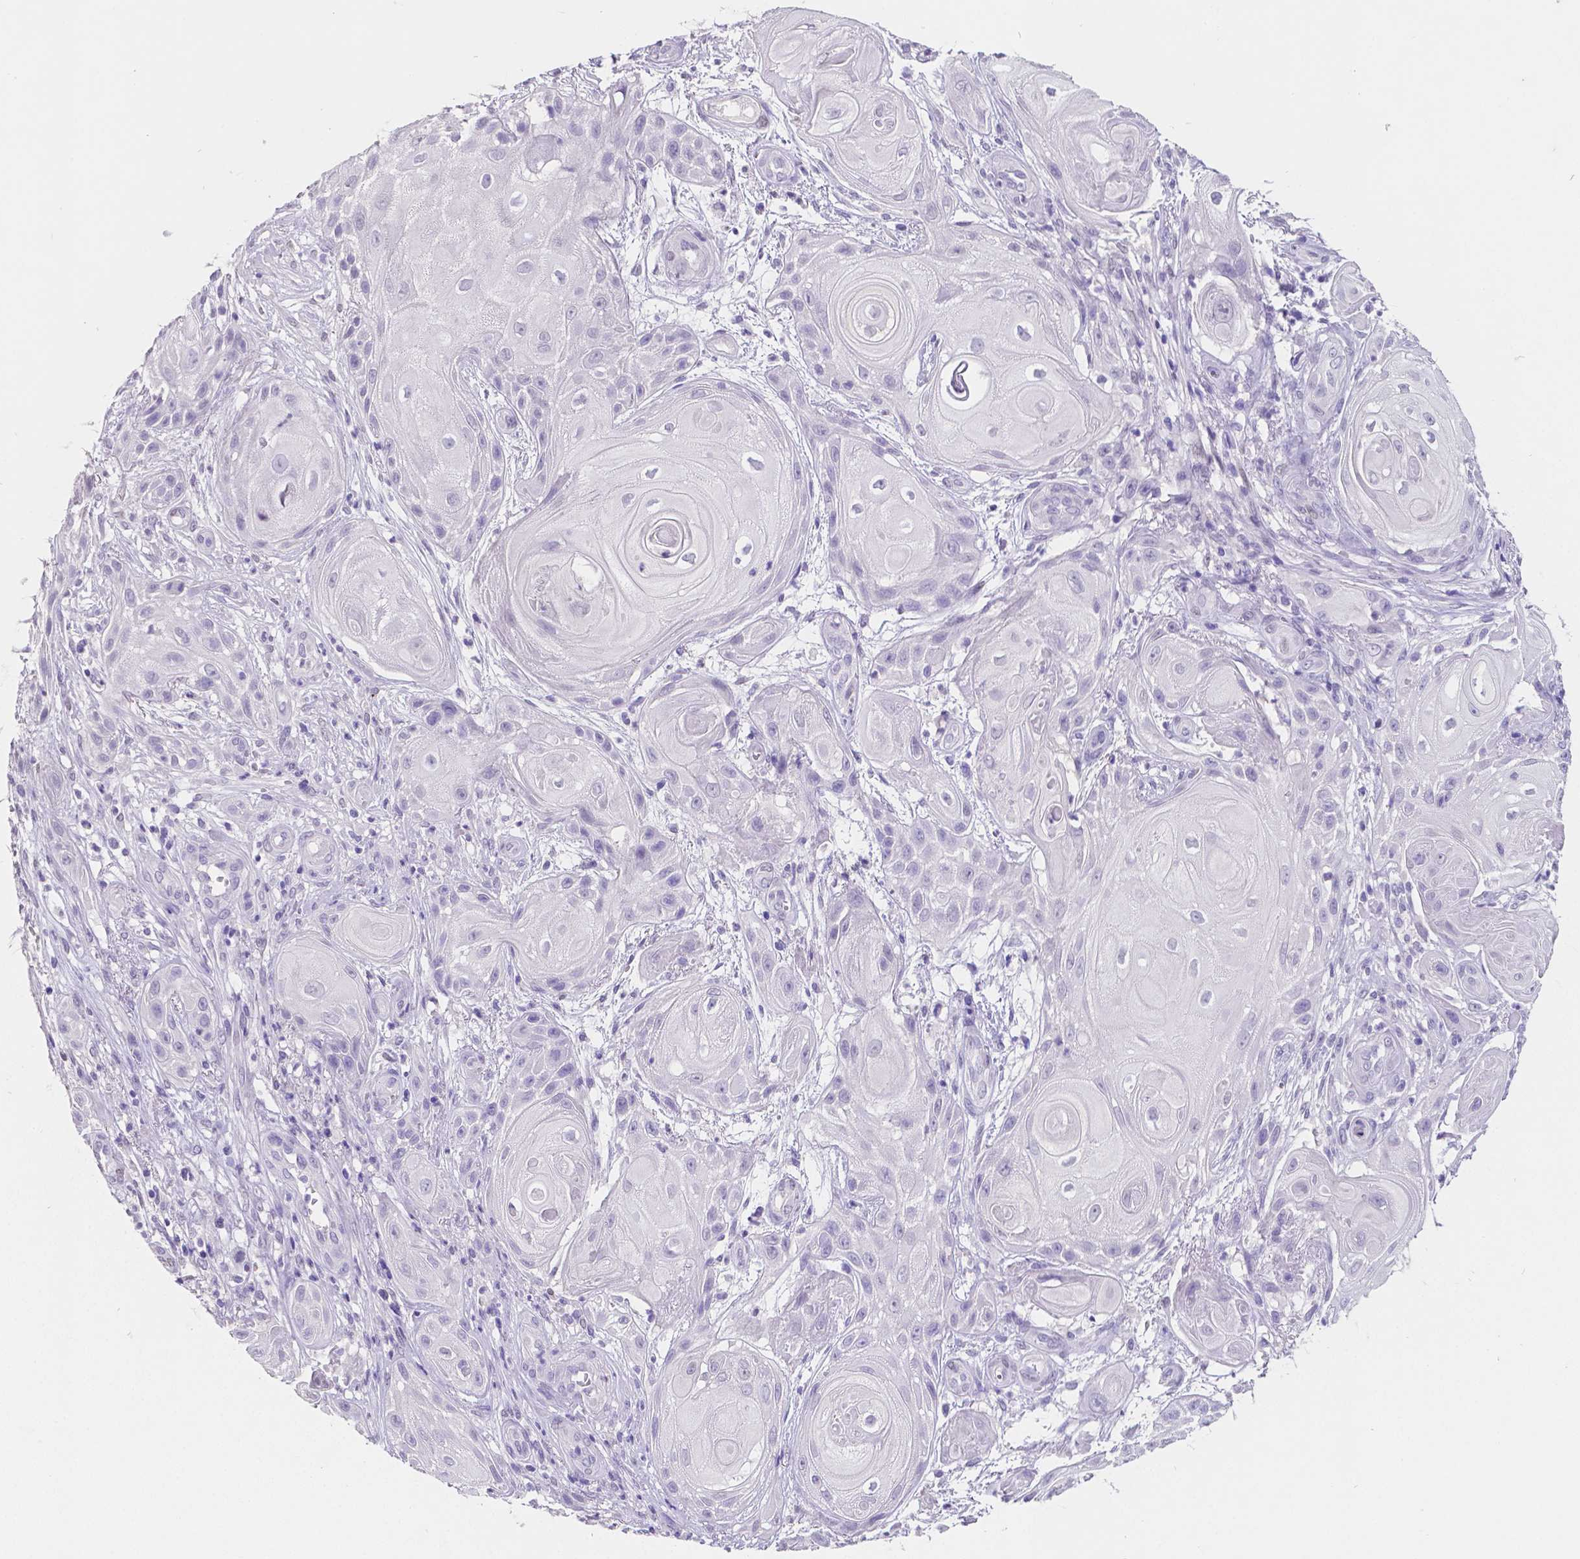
{"staining": {"intensity": "negative", "quantity": "none", "location": "none"}, "tissue": "skin cancer", "cell_type": "Tumor cells", "image_type": "cancer", "snomed": [{"axis": "morphology", "description": "Squamous cell carcinoma, NOS"}, {"axis": "topography", "description": "Skin"}], "caption": "This is an IHC image of human squamous cell carcinoma (skin). There is no staining in tumor cells.", "gene": "SATB2", "patient": {"sex": "male", "age": 62}}